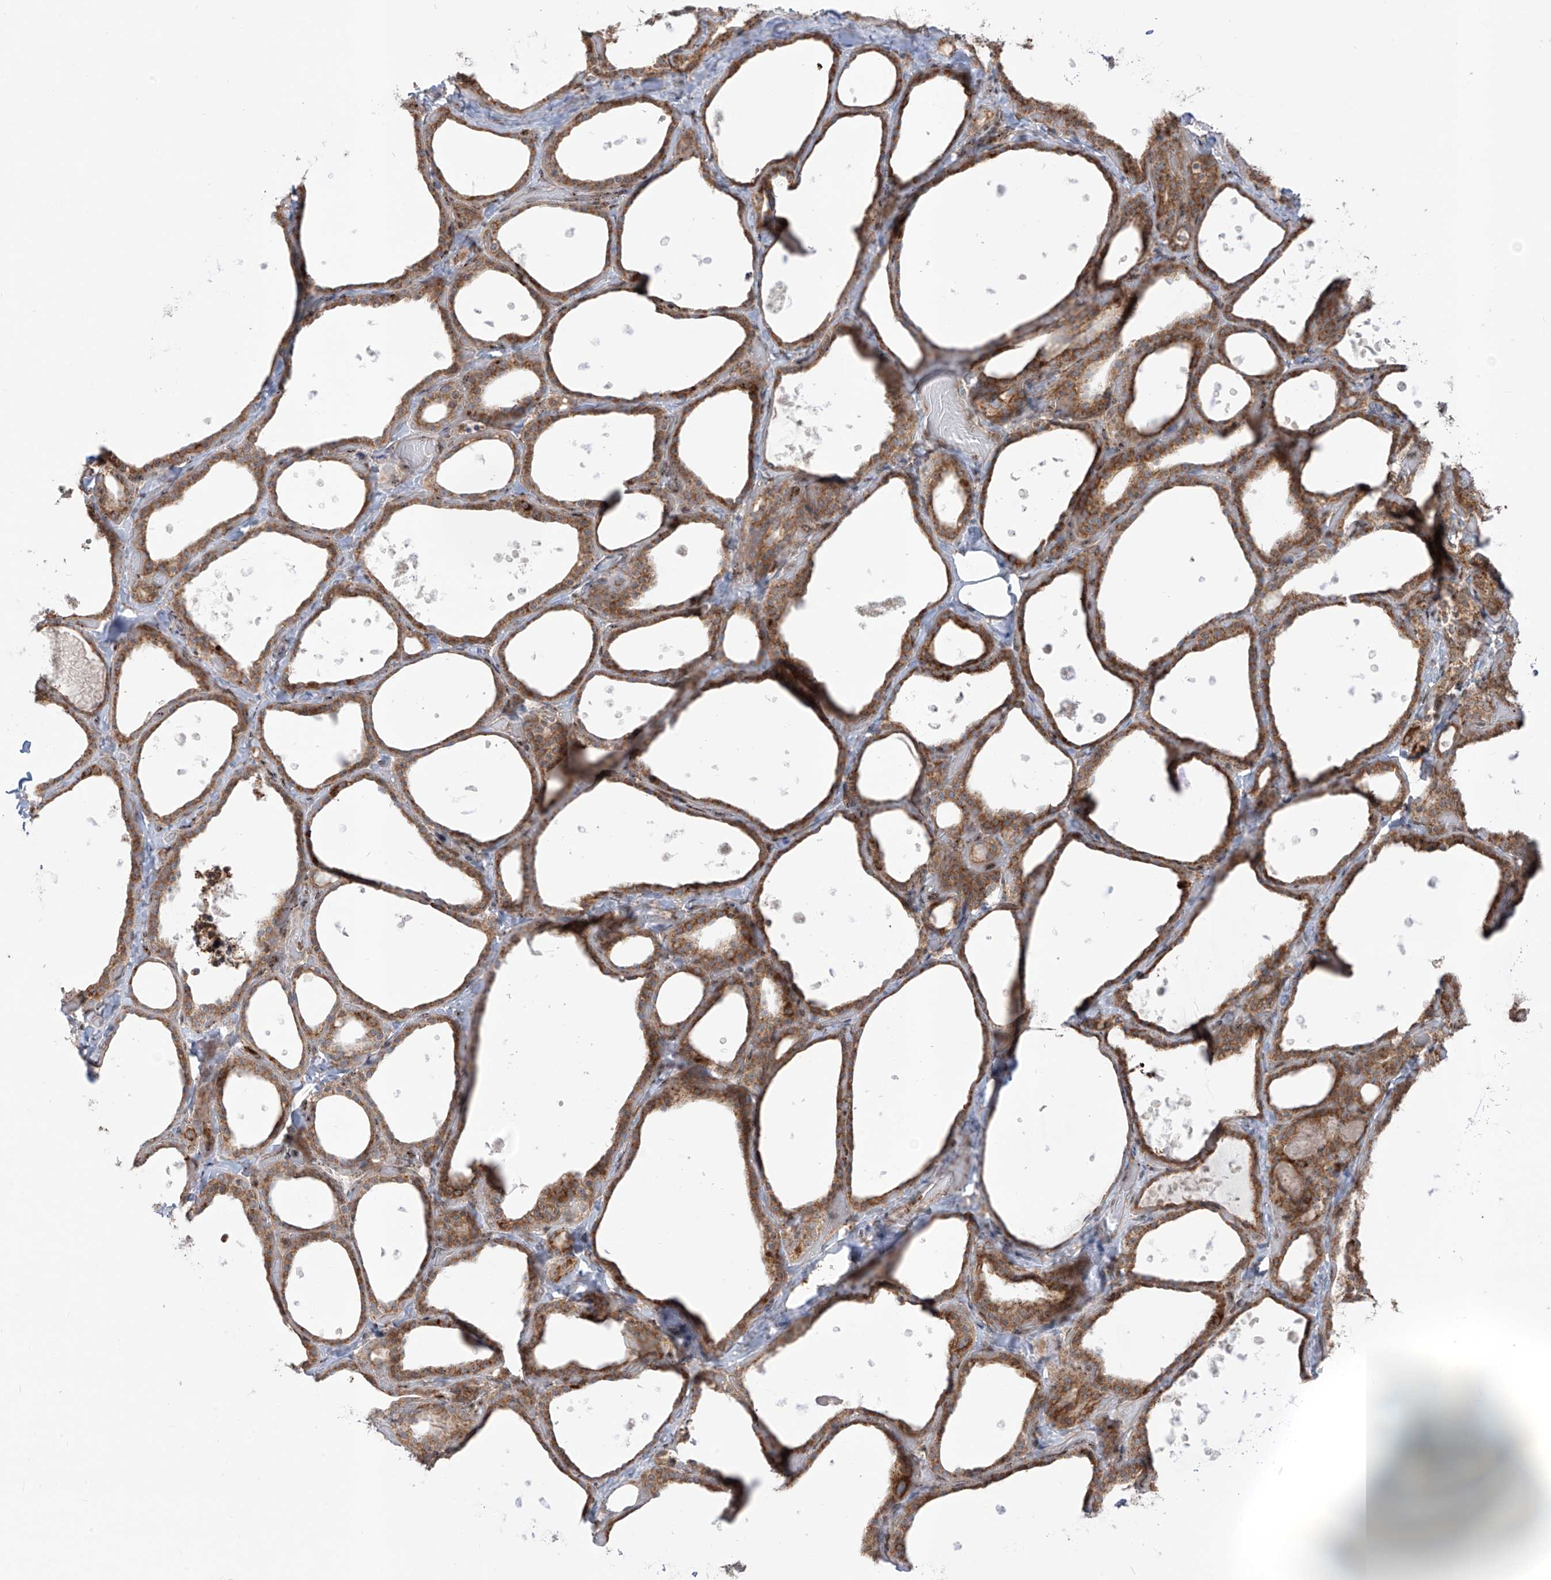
{"staining": {"intensity": "moderate", "quantity": ">75%", "location": "cytoplasmic/membranous"}, "tissue": "thyroid gland", "cell_type": "Glandular cells", "image_type": "normal", "snomed": [{"axis": "morphology", "description": "Normal tissue, NOS"}, {"axis": "topography", "description": "Thyroid gland"}], "caption": "Benign thyroid gland displays moderate cytoplasmic/membranous expression in approximately >75% of glandular cells The staining was performed using DAB (3,3'-diaminobenzidine), with brown indicating positive protein expression. Nuclei are stained blue with hematoxylin..", "gene": "ZBTB8A", "patient": {"sex": "female", "age": 44}}